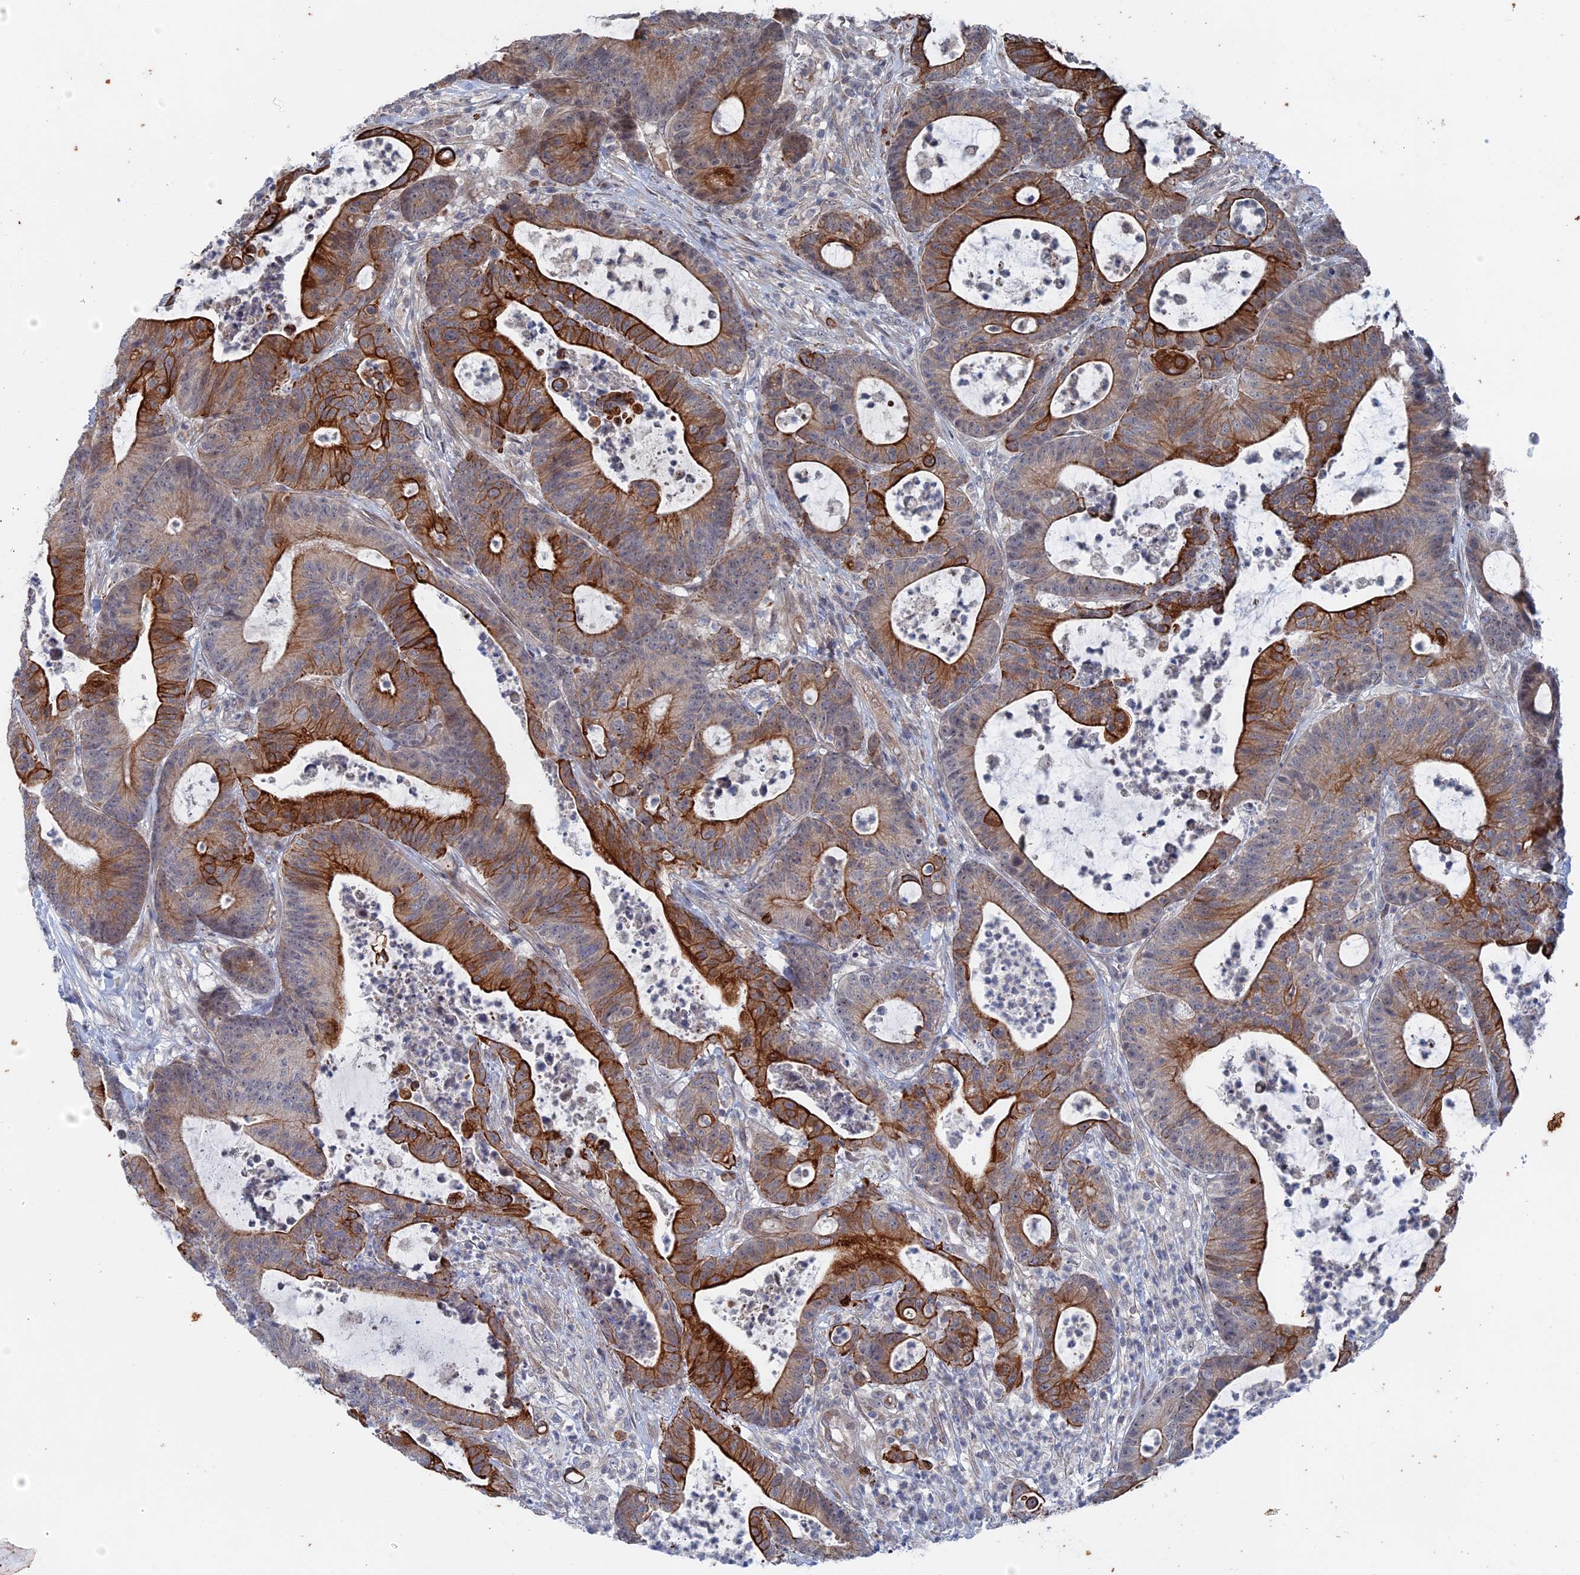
{"staining": {"intensity": "strong", "quantity": "25%-75%", "location": "cytoplasmic/membranous"}, "tissue": "colorectal cancer", "cell_type": "Tumor cells", "image_type": "cancer", "snomed": [{"axis": "morphology", "description": "Adenocarcinoma, NOS"}, {"axis": "topography", "description": "Colon"}], "caption": "Colorectal cancer tissue demonstrates strong cytoplasmic/membranous expression in about 25%-75% of tumor cells Using DAB (brown) and hematoxylin (blue) stains, captured at high magnification using brightfield microscopy.", "gene": "IL7", "patient": {"sex": "female", "age": 84}}